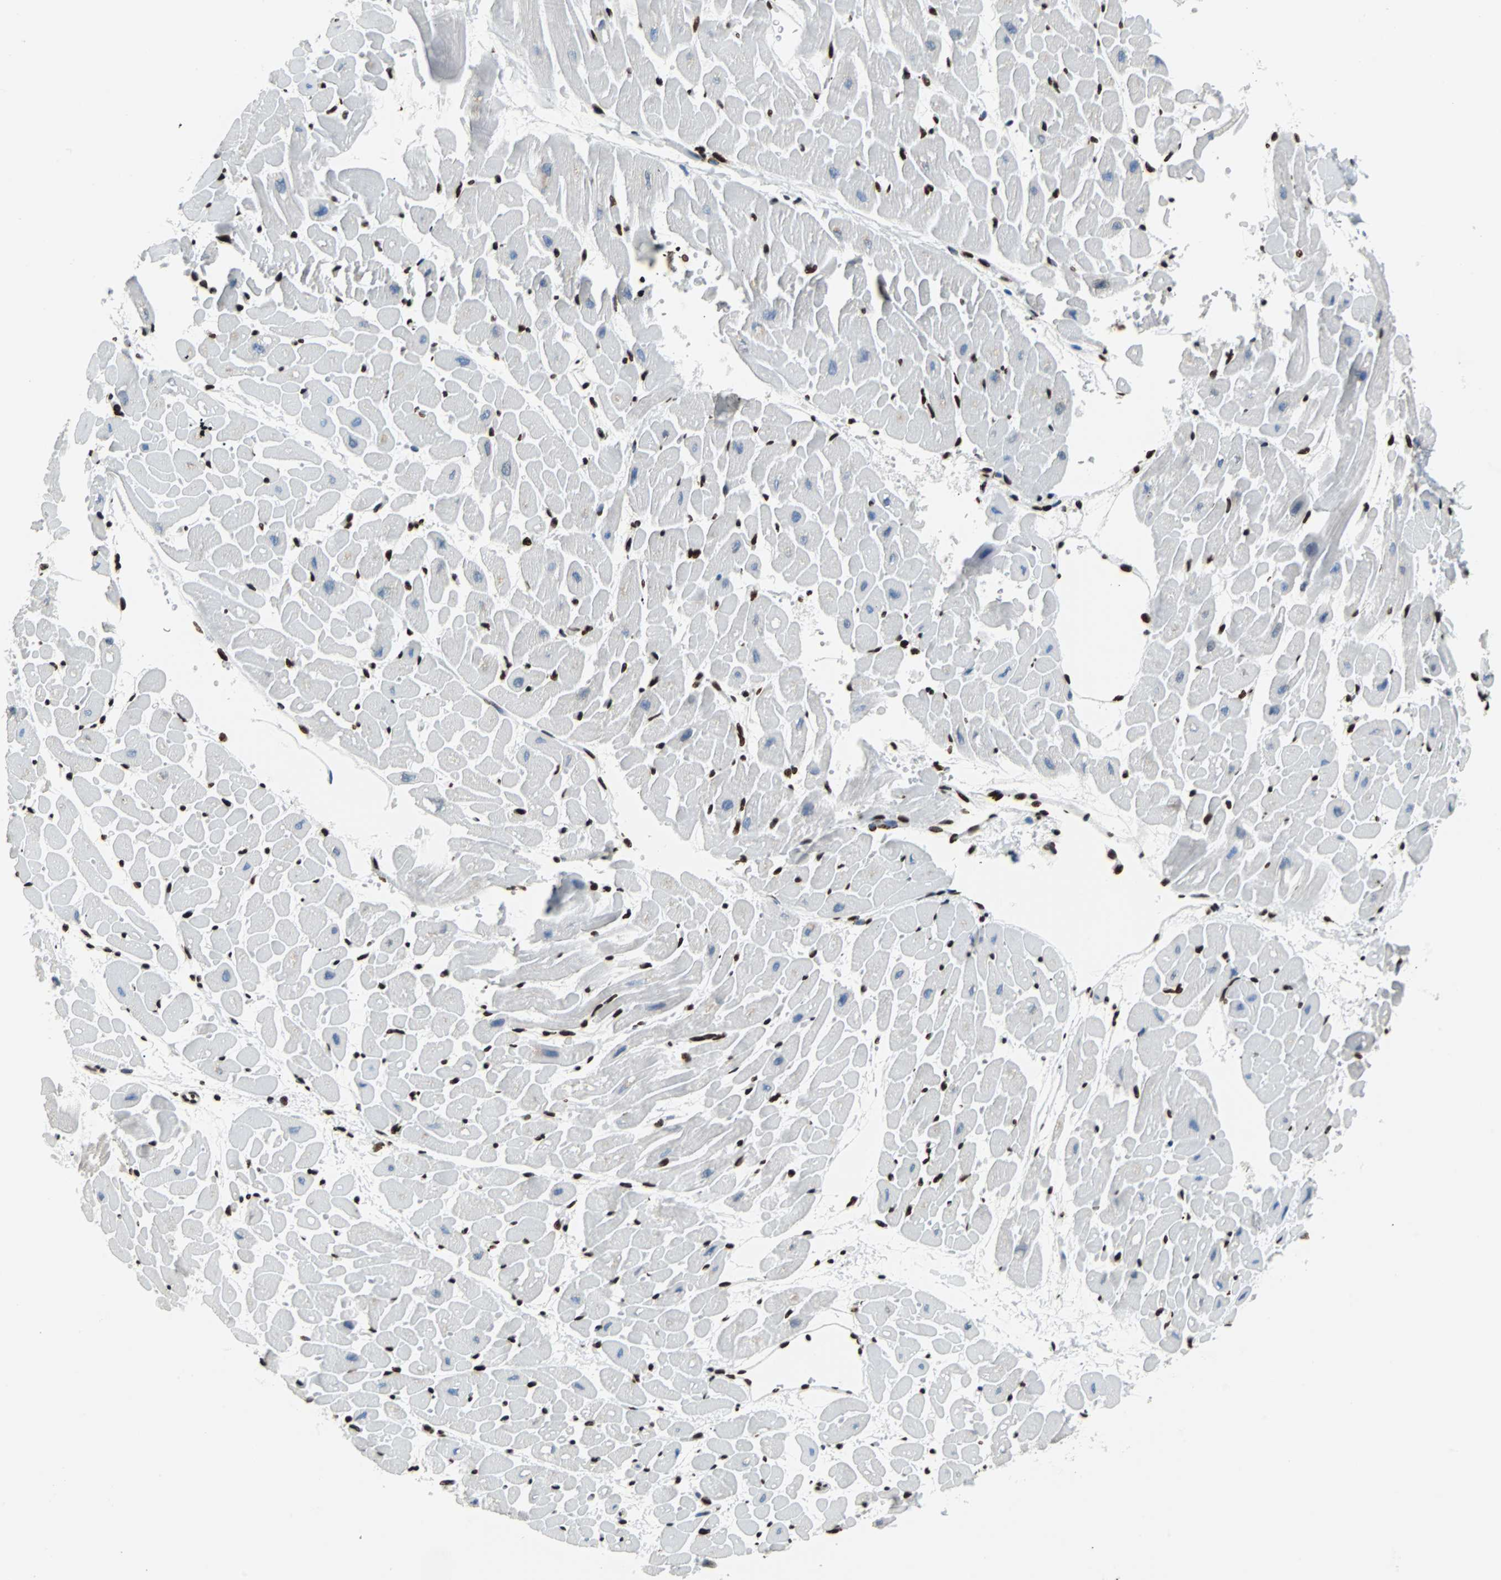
{"staining": {"intensity": "strong", "quantity": "25%-75%", "location": "nuclear"}, "tissue": "heart muscle", "cell_type": "Cardiomyocytes", "image_type": "normal", "snomed": [{"axis": "morphology", "description": "Normal tissue, NOS"}, {"axis": "topography", "description": "Heart"}], "caption": "This image reveals immunohistochemistry (IHC) staining of normal heart muscle, with high strong nuclear positivity in approximately 25%-75% of cardiomyocytes.", "gene": "ZNF131", "patient": {"sex": "male", "age": 45}}